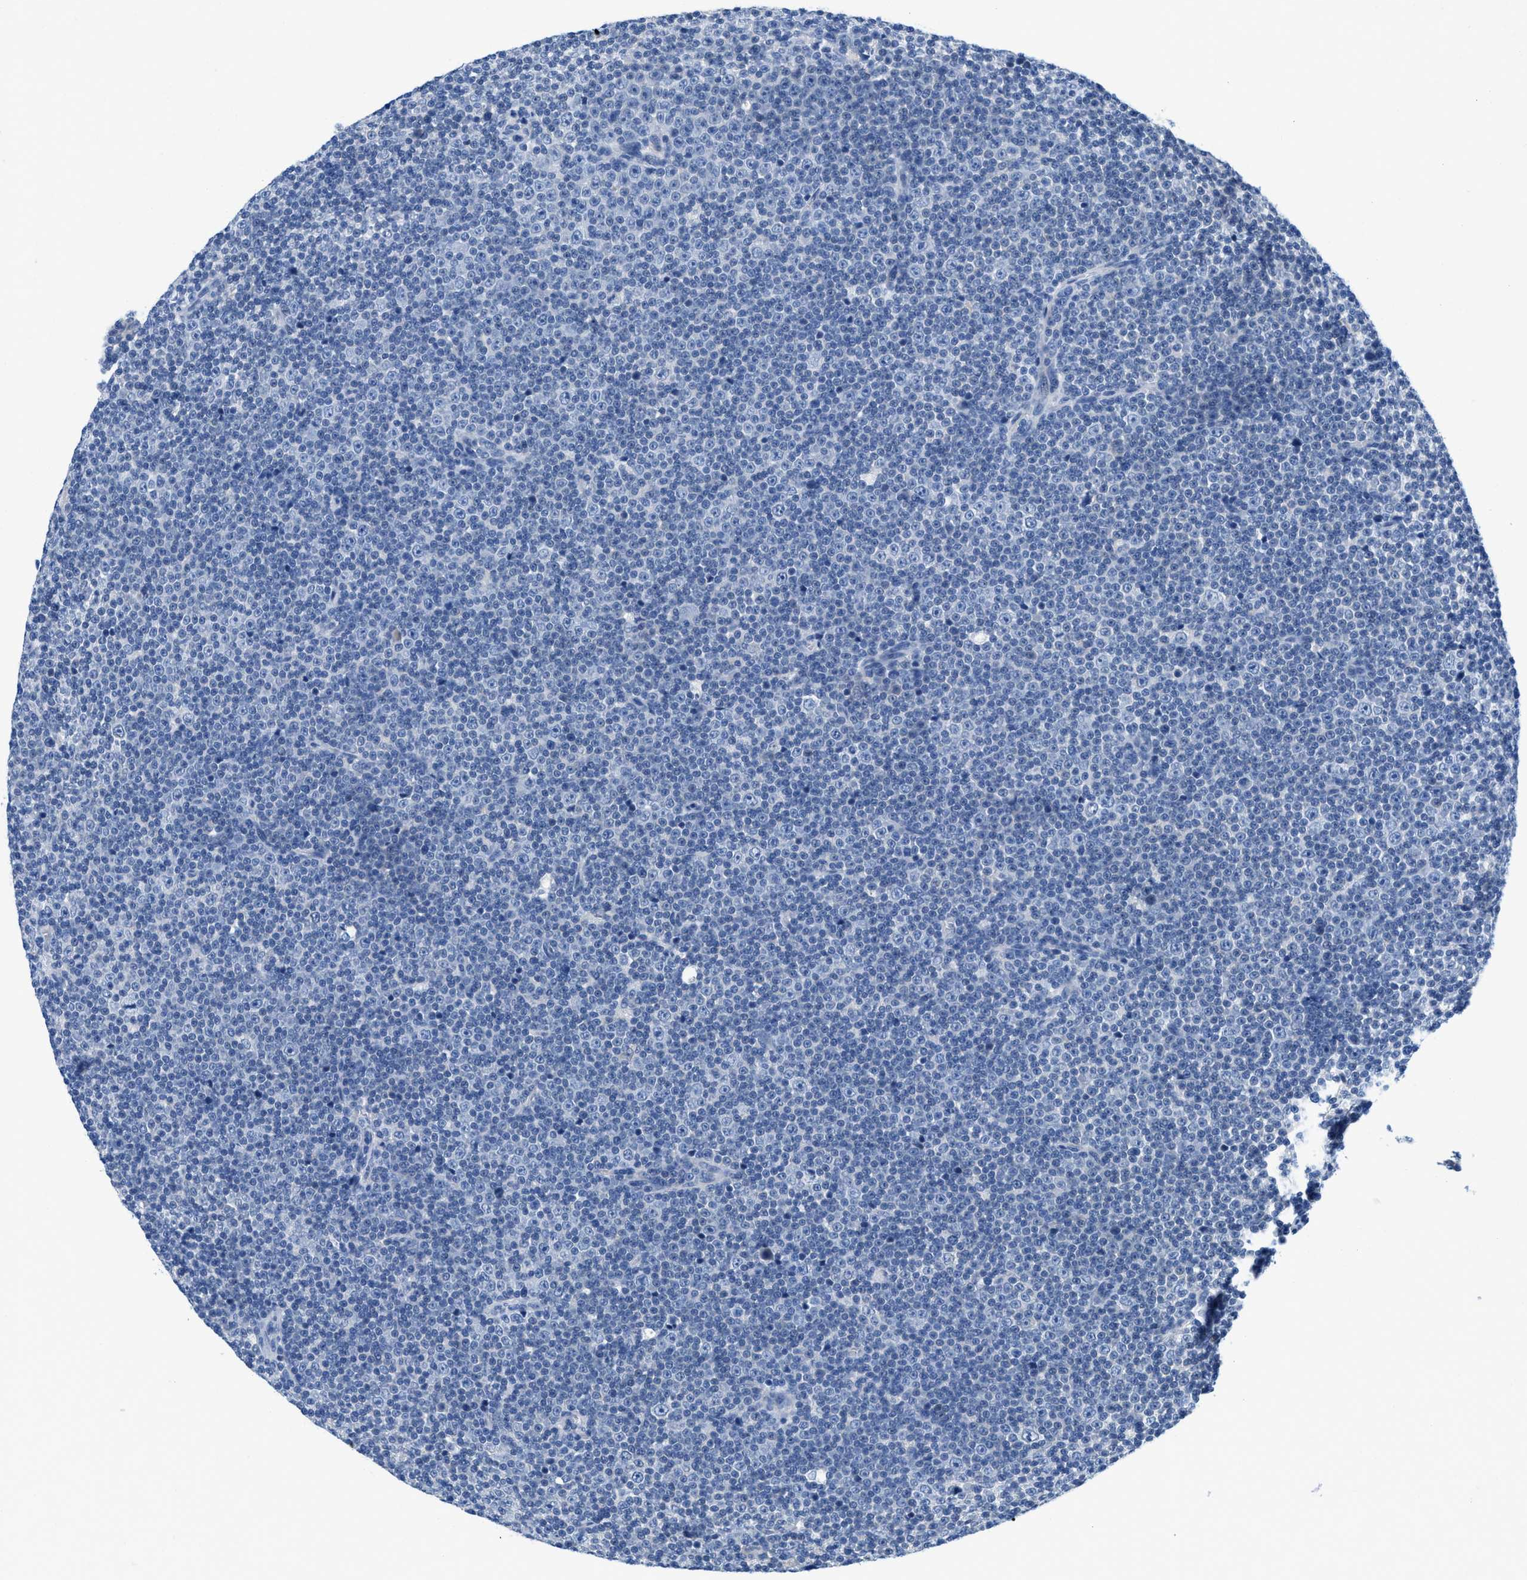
{"staining": {"intensity": "negative", "quantity": "none", "location": "none"}, "tissue": "lymphoma", "cell_type": "Tumor cells", "image_type": "cancer", "snomed": [{"axis": "morphology", "description": "Malignant lymphoma, non-Hodgkin's type, Low grade"}, {"axis": "topography", "description": "Lymph node"}], "caption": "A micrograph of lymphoma stained for a protein exhibits no brown staining in tumor cells.", "gene": "BPGM", "patient": {"sex": "female", "age": 67}}